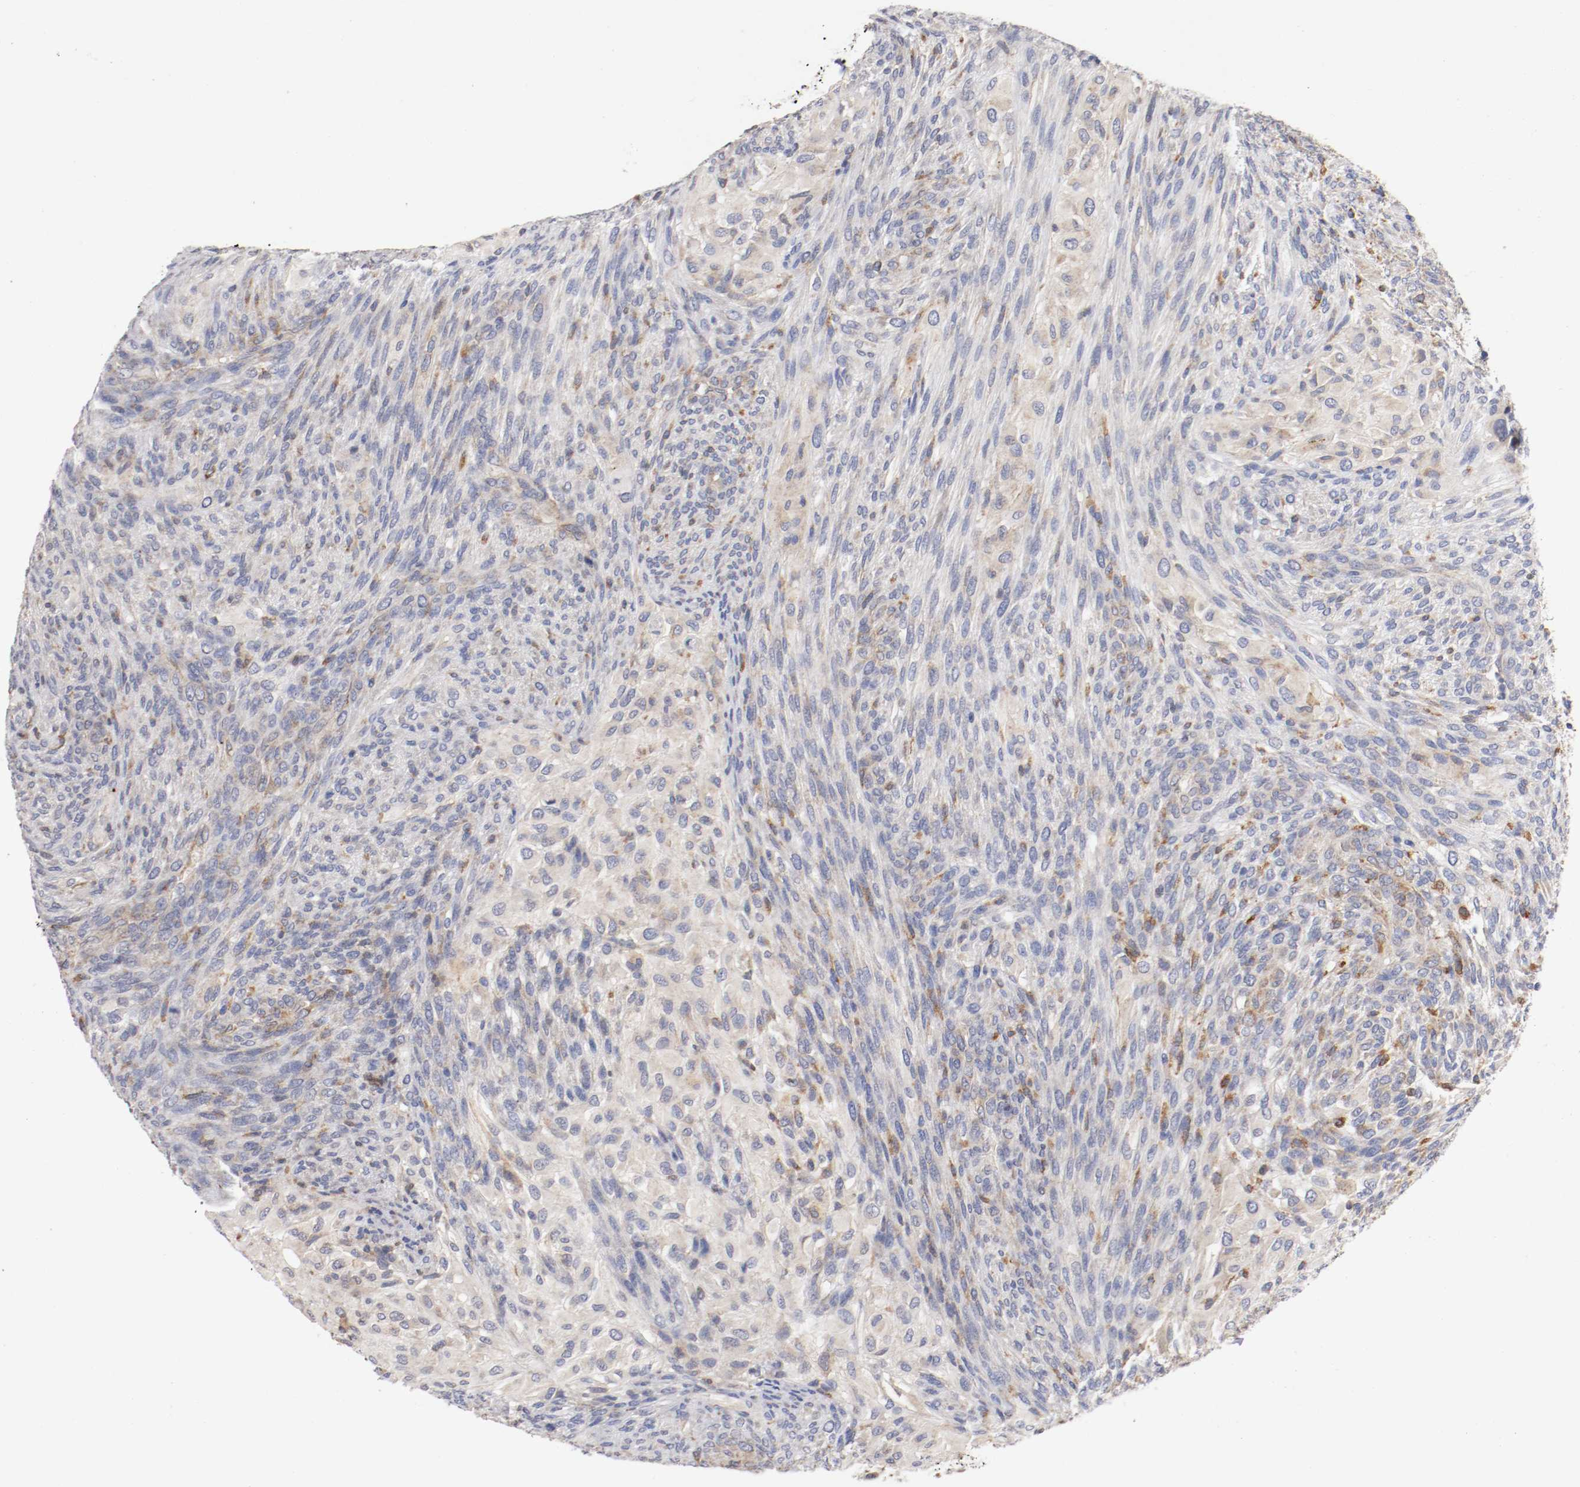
{"staining": {"intensity": "moderate", "quantity": "25%-75%", "location": "cytoplasmic/membranous"}, "tissue": "glioma", "cell_type": "Tumor cells", "image_type": "cancer", "snomed": [{"axis": "morphology", "description": "Glioma, malignant, High grade"}, {"axis": "topography", "description": "Cerebral cortex"}], "caption": "This micrograph shows immunohistochemistry (IHC) staining of human glioma, with medium moderate cytoplasmic/membranous positivity in about 25%-75% of tumor cells.", "gene": "TRAF2", "patient": {"sex": "female", "age": 55}}